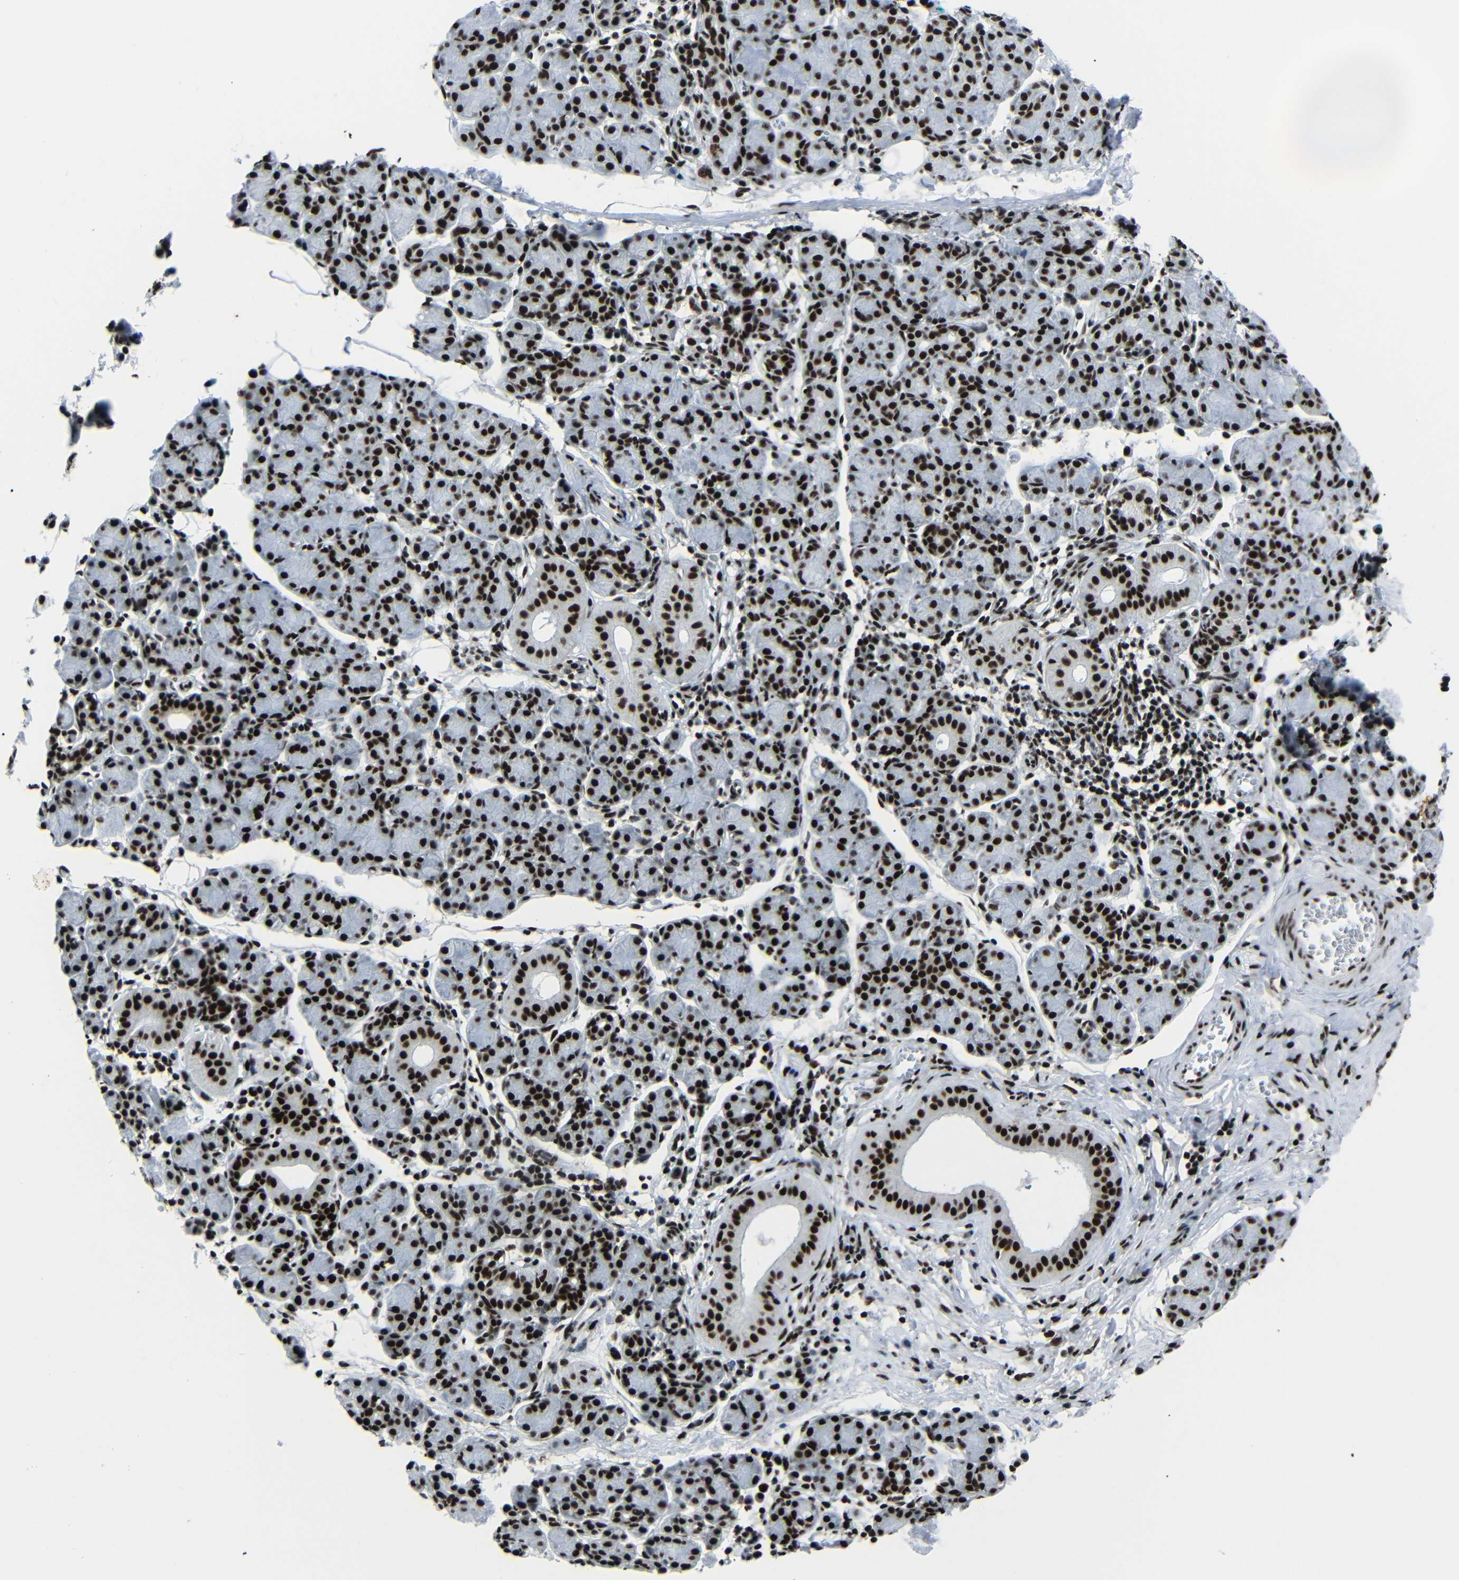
{"staining": {"intensity": "strong", "quantity": ">75%", "location": "nuclear"}, "tissue": "salivary gland", "cell_type": "Glandular cells", "image_type": "normal", "snomed": [{"axis": "morphology", "description": "Normal tissue, NOS"}, {"axis": "morphology", "description": "Inflammation, NOS"}, {"axis": "topography", "description": "Lymph node"}, {"axis": "topography", "description": "Salivary gland"}], "caption": "Immunohistochemical staining of benign human salivary gland exhibits high levels of strong nuclear positivity in approximately >75% of glandular cells.", "gene": "SRSF1", "patient": {"sex": "male", "age": 3}}